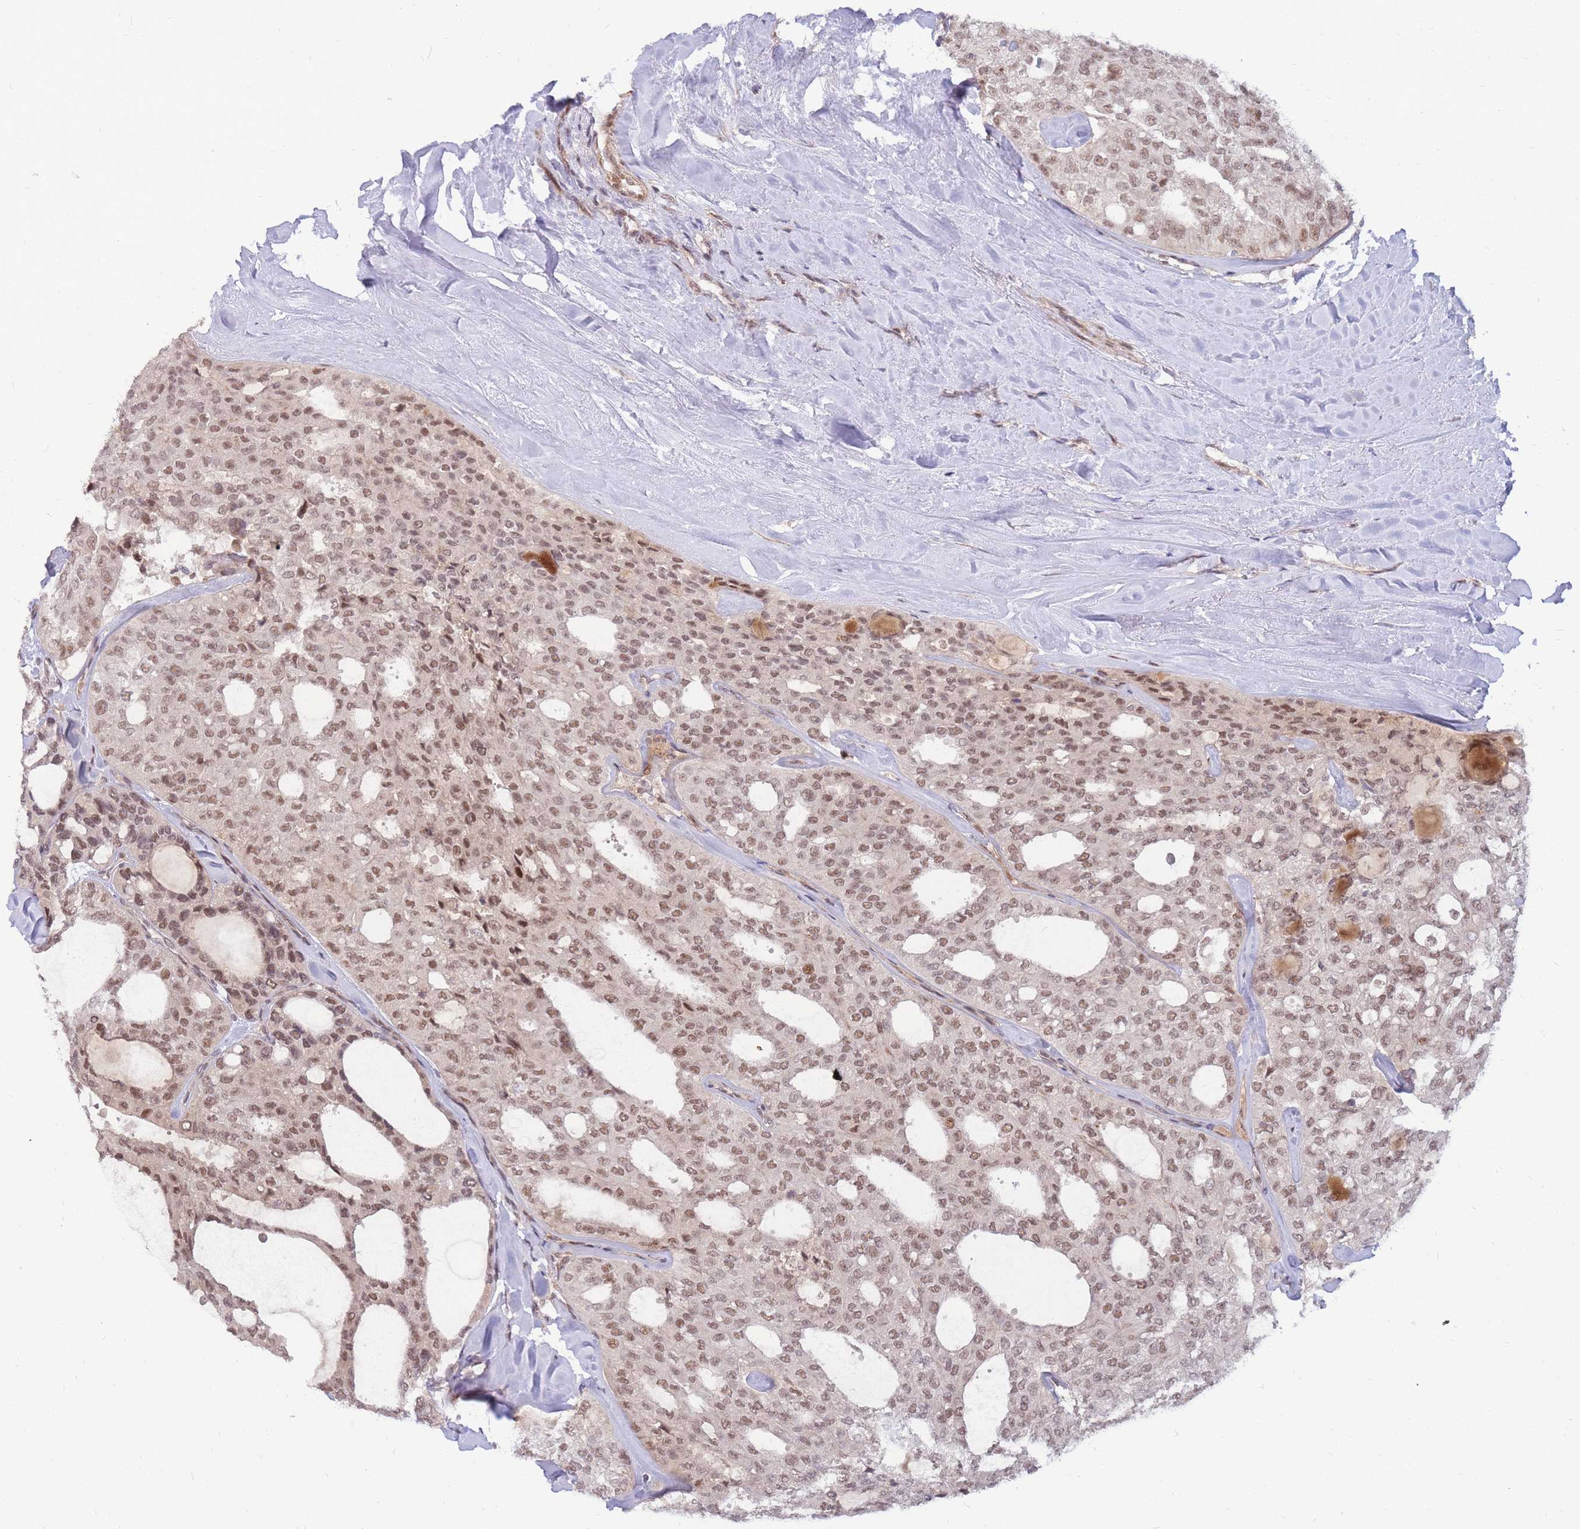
{"staining": {"intensity": "moderate", "quantity": ">75%", "location": "nuclear"}, "tissue": "thyroid cancer", "cell_type": "Tumor cells", "image_type": "cancer", "snomed": [{"axis": "morphology", "description": "Follicular adenoma carcinoma, NOS"}, {"axis": "topography", "description": "Thyroid gland"}], "caption": "IHC (DAB (3,3'-diaminobenzidine)) staining of human thyroid follicular adenoma carcinoma demonstrates moderate nuclear protein positivity in approximately >75% of tumor cells. (Stains: DAB (3,3'-diaminobenzidine) in brown, nuclei in blue, Microscopy: brightfield microscopy at high magnification).", "gene": "ERICH6B", "patient": {"sex": "male", "age": 75}}